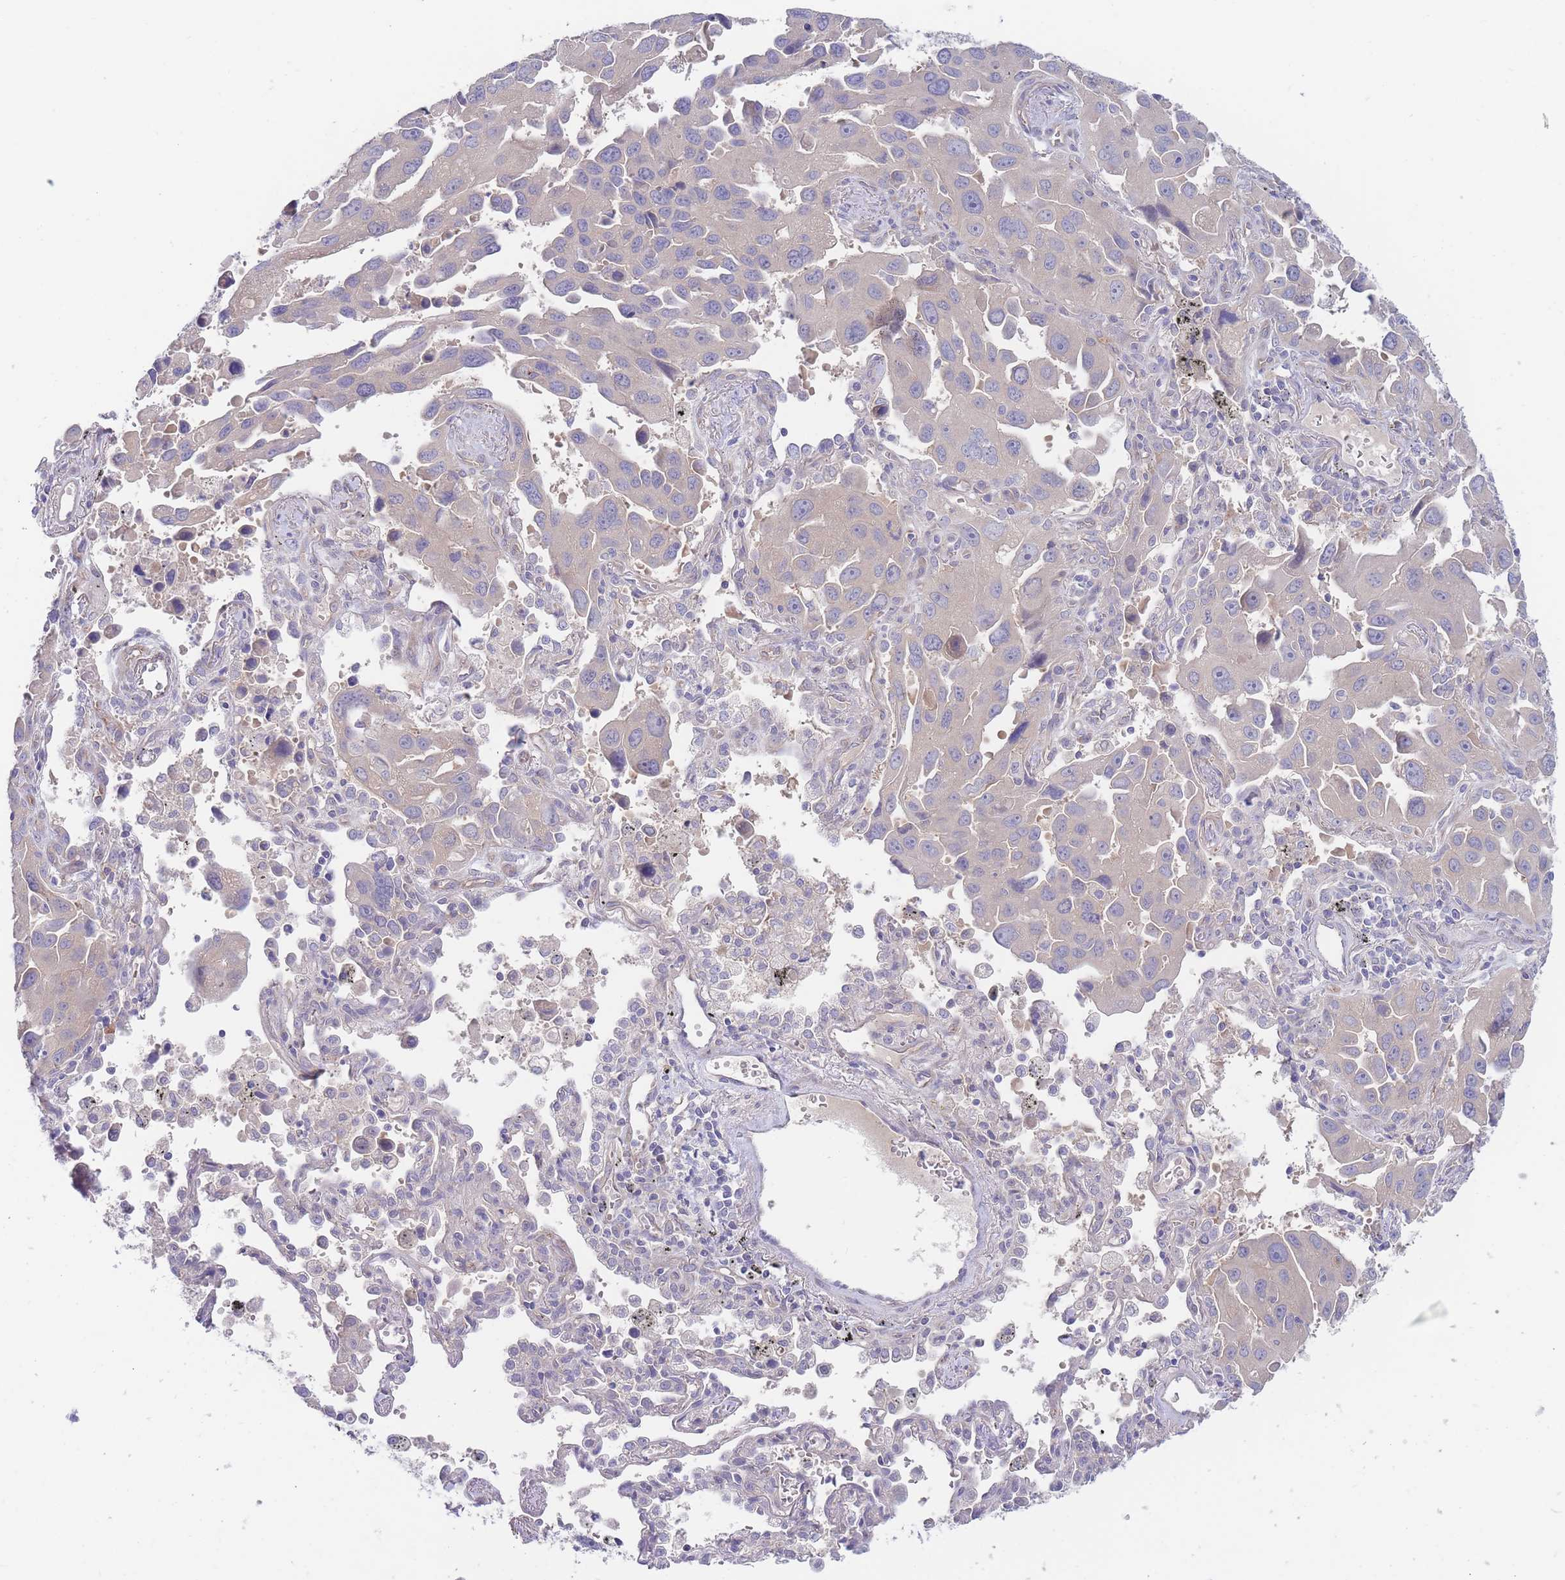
{"staining": {"intensity": "negative", "quantity": "none", "location": "none"}, "tissue": "lung cancer", "cell_type": "Tumor cells", "image_type": "cancer", "snomed": [{"axis": "morphology", "description": "Adenocarcinoma, NOS"}, {"axis": "topography", "description": "Lung"}], "caption": "Lung cancer was stained to show a protein in brown. There is no significant expression in tumor cells.", "gene": "ZNF281", "patient": {"sex": "male", "age": 66}}